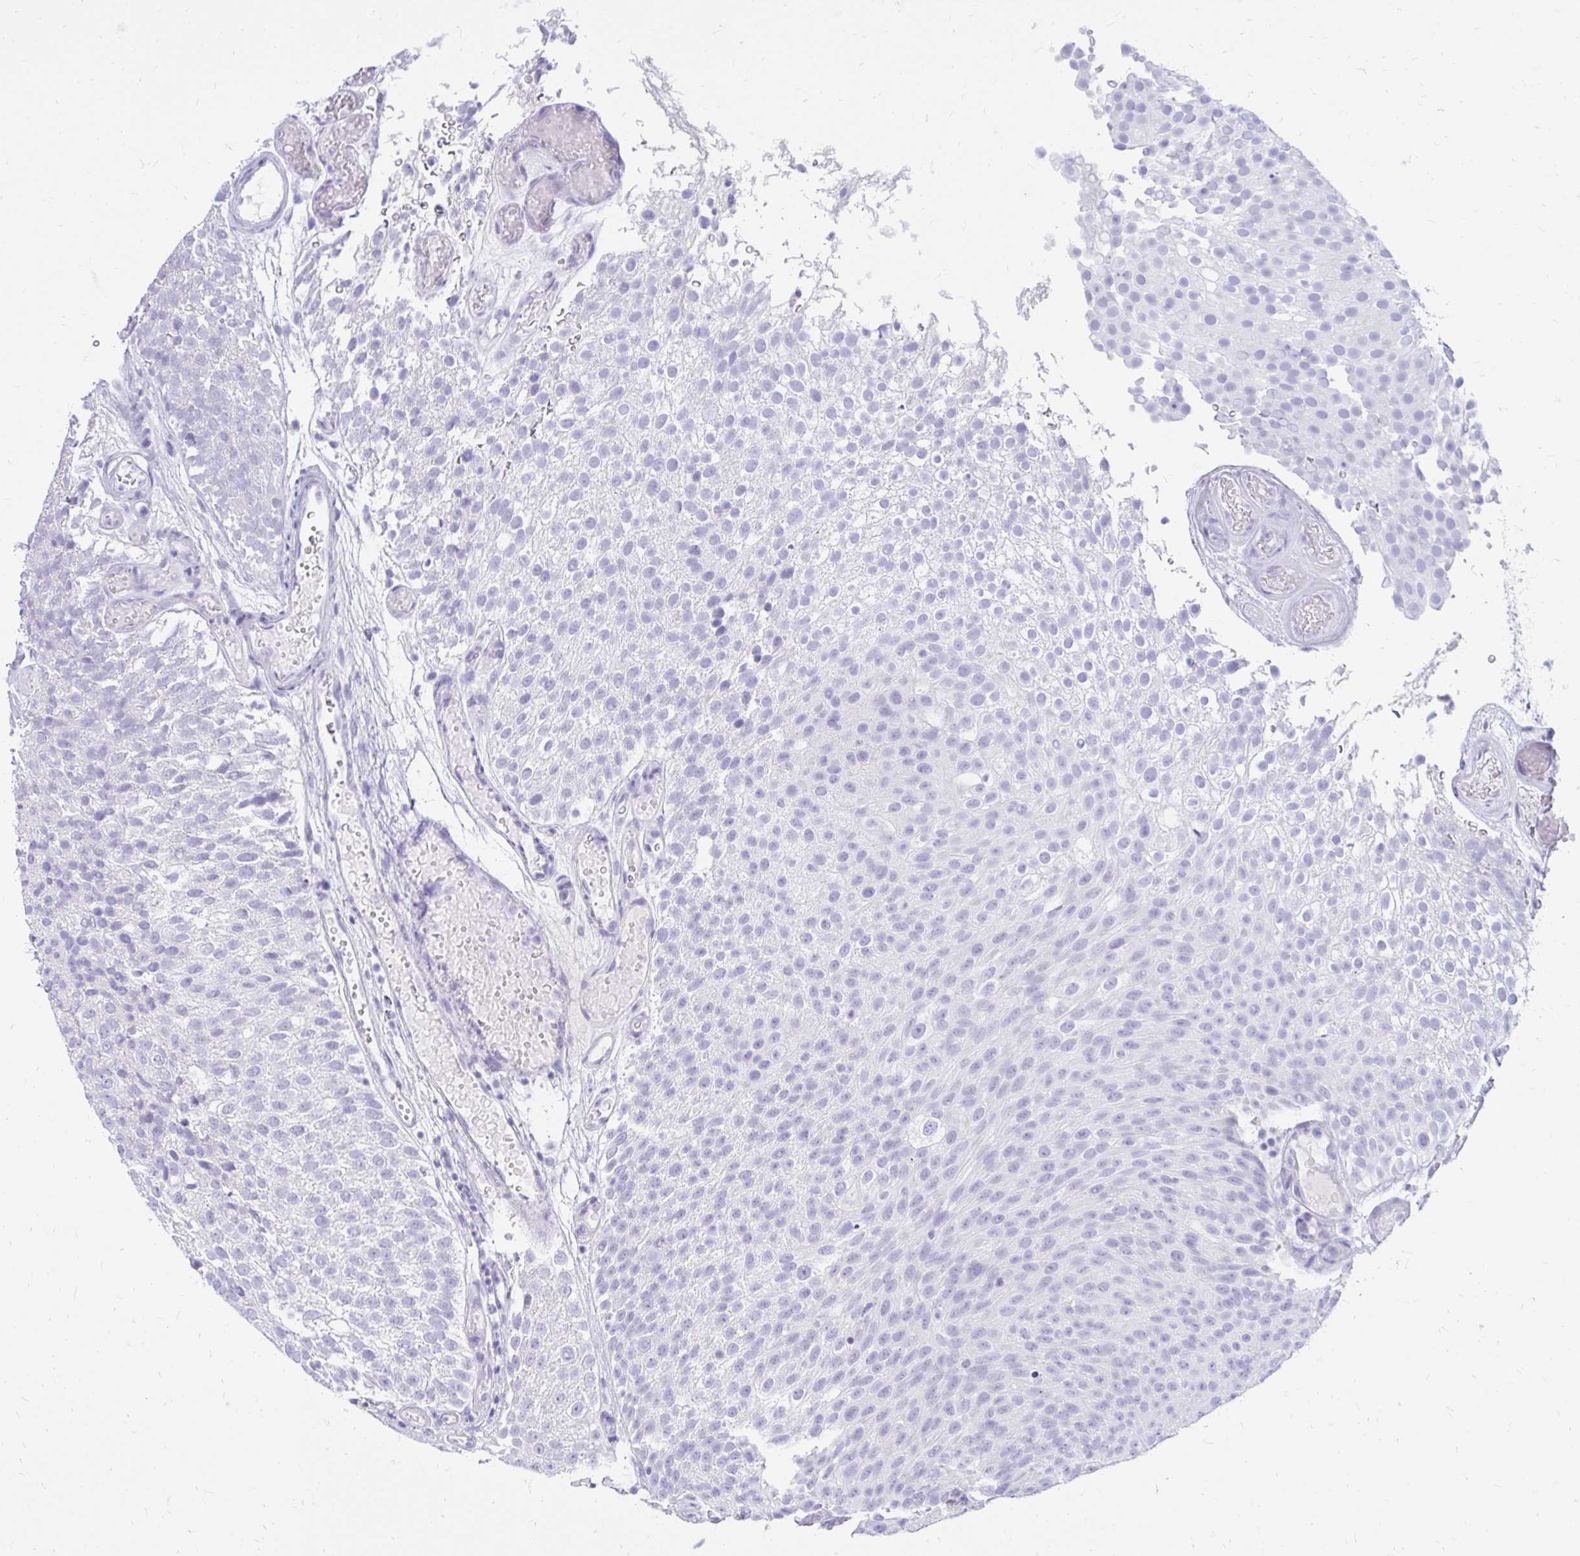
{"staining": {"intensity": "negative", "quantity": "none", "location": "none"}, "tissue": "urothelial cancer", "cell_type": "Tumor cells", "image_type": "cancer", "snomed": [{"axis": "morphology", "description": "Urothelial carcinoma, Low grade"}, {"axis": "topography", "description": "Urinary bladder"}], "caption": "Immunohistochemistry (IHC) of human urothelial cancer demonstrates no staining in tumor cells.", "gene": "NANOGNB", "patient": {"sex": "male", "age": 78}}